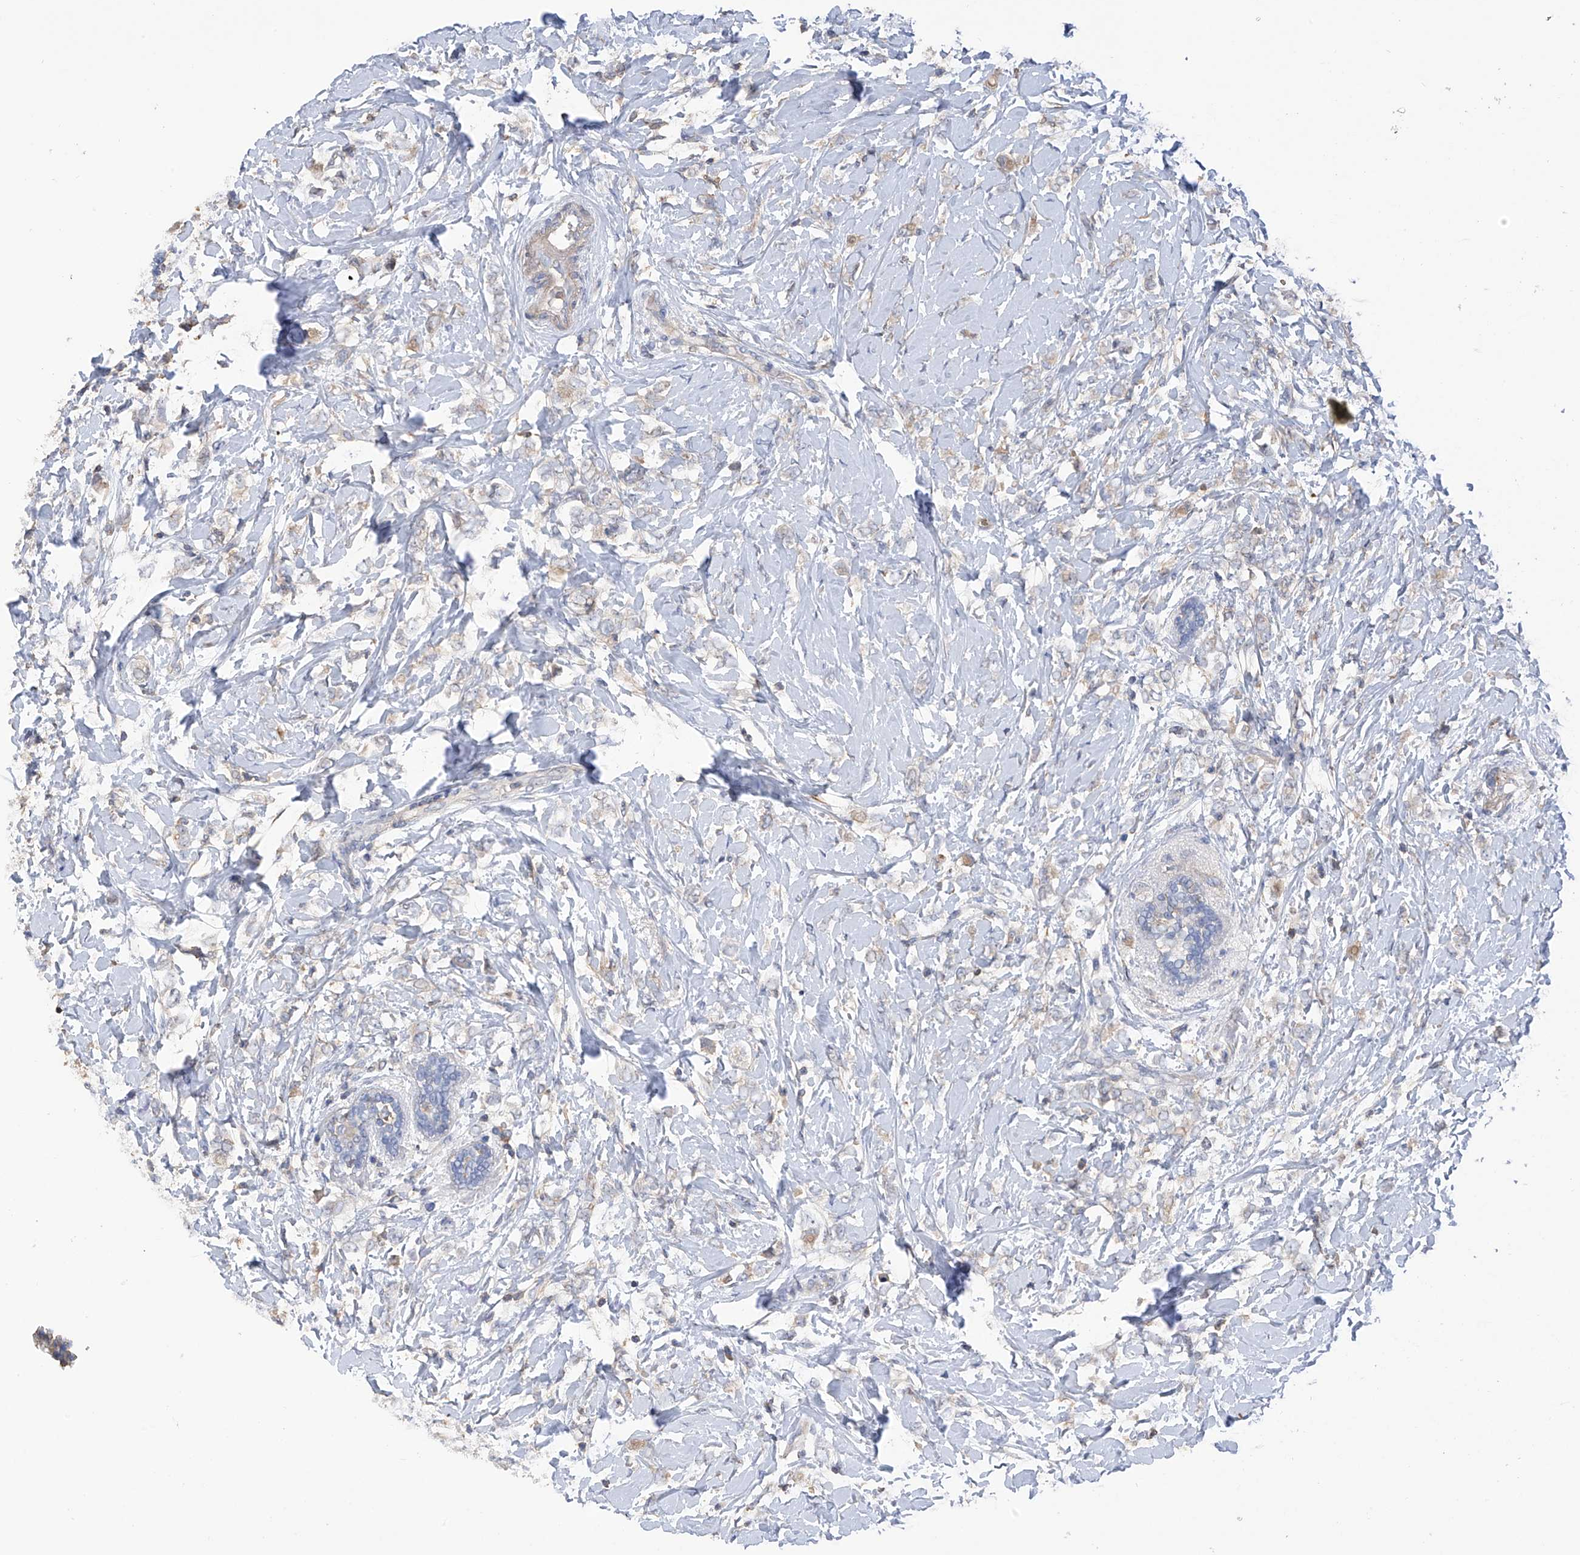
{"staining": {"intensity": "negative", "quantity": "none", "location": "none"}, "tissue": "breast cancer", "cell_type": "Tumor cells", "image_type": "cancer", "snomed": [{"axis": "morphology", "description": "Normal tissue, NOS"}, {"axis": "morphology", "description": "Lobular carcinoma"}, {"axis": "topography", "description": "Breast"}], "caption": "Protein analysis of lobular carcinoma (breast) displays no significant staining in tumor cells. Brightfield microscopy of immunohistochemistry stained with DAB (3,3'-diaminobenzidine) (brown) and hematoxylin (blue), captured at high magnification.", "gene": "SLFN14", "patient": {"sex": "female", "age": 47}}